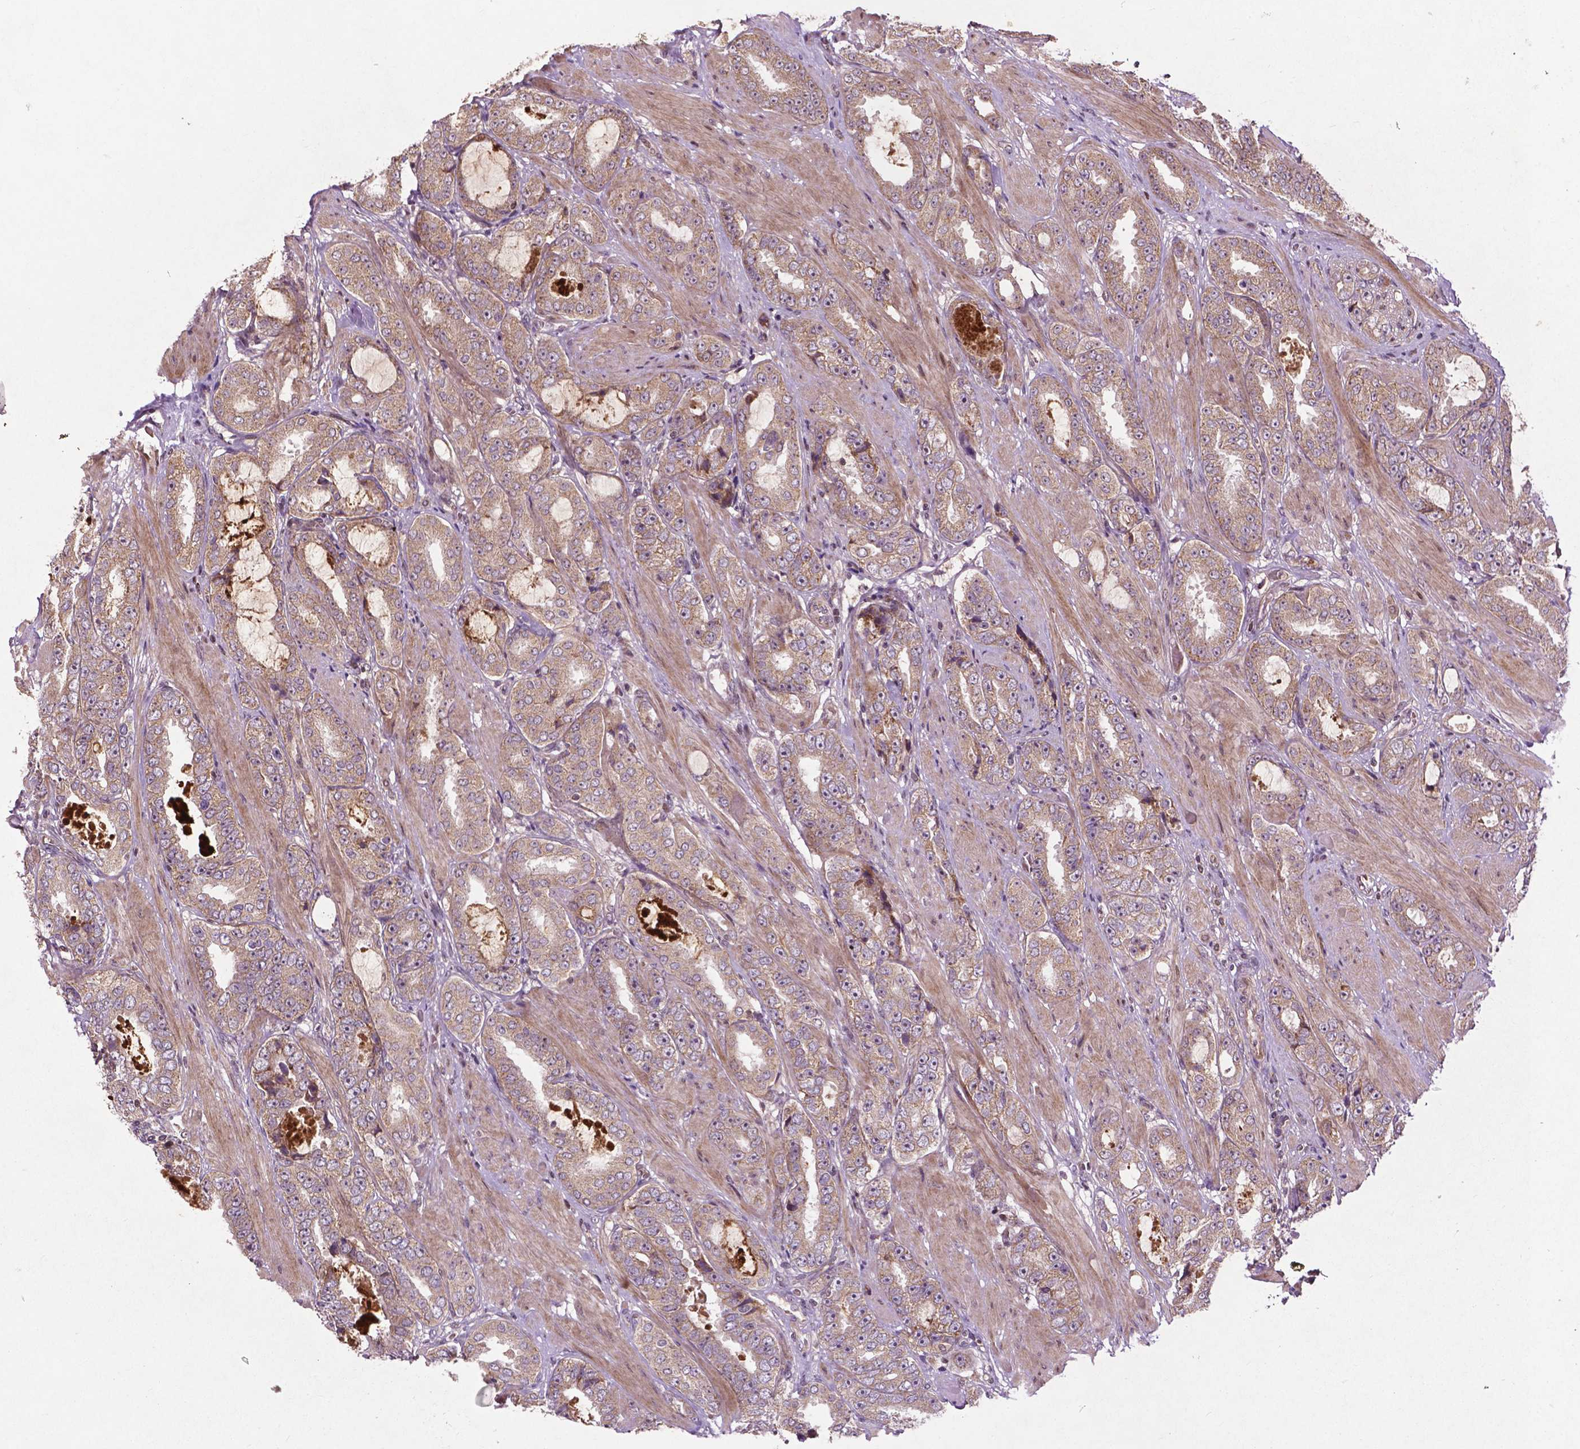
{"staining": {"intensity": "moderate", "quantity": ">75%", "location": "cytoplasmic/membranous"}, "tissue": "prostate cancer", "cell_type": "Tumor cells", "image_type": "cancer", "snomed": [{"axis": "morphology", "description": "Adenocarcinoma, High grade"}, {"axis": "topography", "description": "Prostate"}], "caption": "The micrograph reveals a brown stain indicating the presence of a protein in the cytoplasmic/membranous of tumor cells in prostate cancer (high-grade adenocarcinoma).", "gene": "B3GALNT2", "patient": {"sex": "male", "age": 63}}